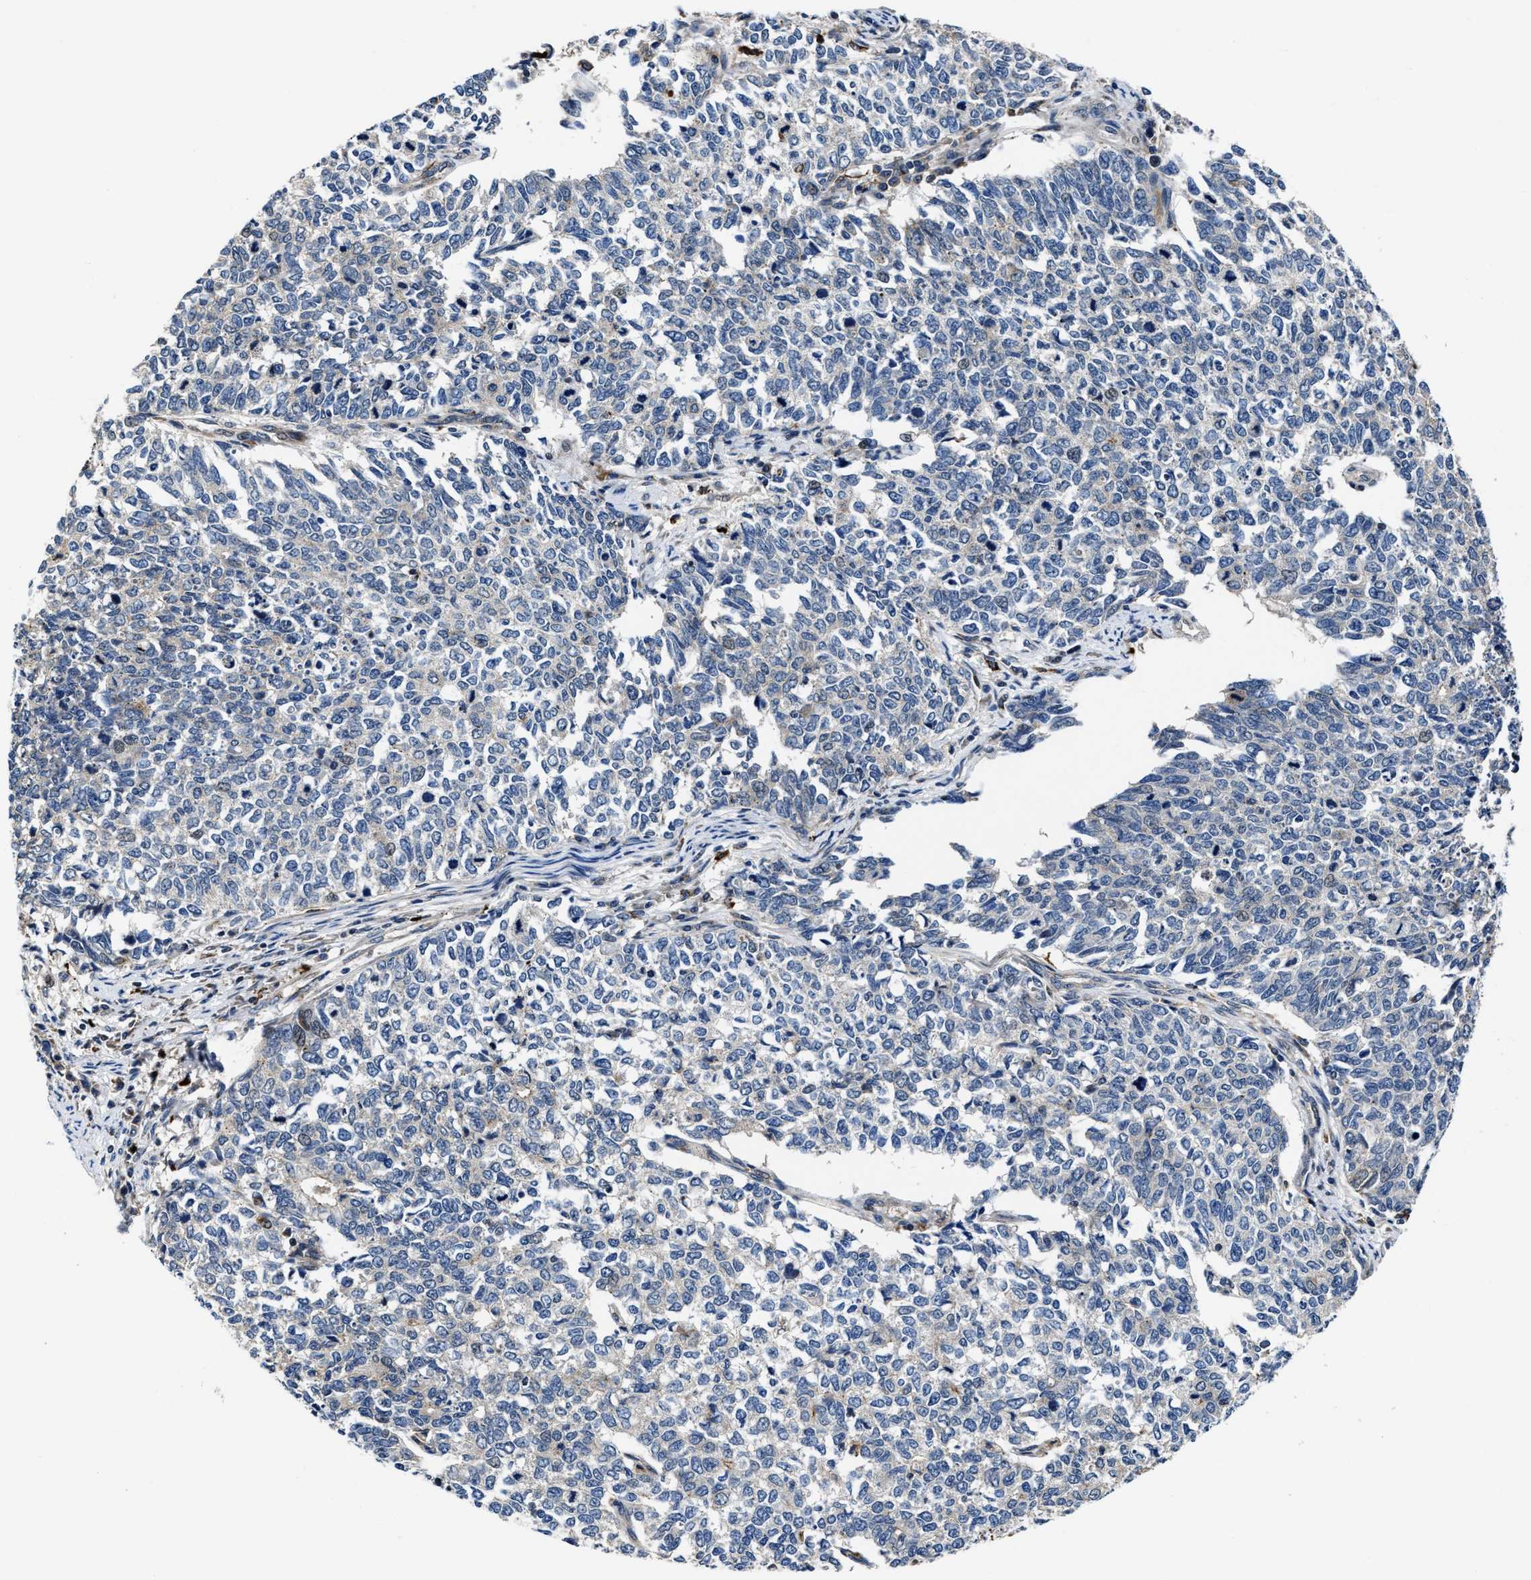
{"staining": {"intensity": "negative", "quantity": "none", "location": "none"}, "tissue": "cervical cancer", "cell_type": "Tumor cells", "image_type": "cancer", "snomed": [{"axis": "morphology", "description": "Squamous cell carcinoma, NOS"}, {"axis": "topography", "description": "Cervix"}], "caption": "This histopathology image is of cervical cancer stained with immunohistochemistry (IHC) to label a protein in brown with the nuclei are counter-stained blue. There is no staining in tumor cells.", "gene": "C2orf66", "patient": {"sex": "female", "age": 63}}